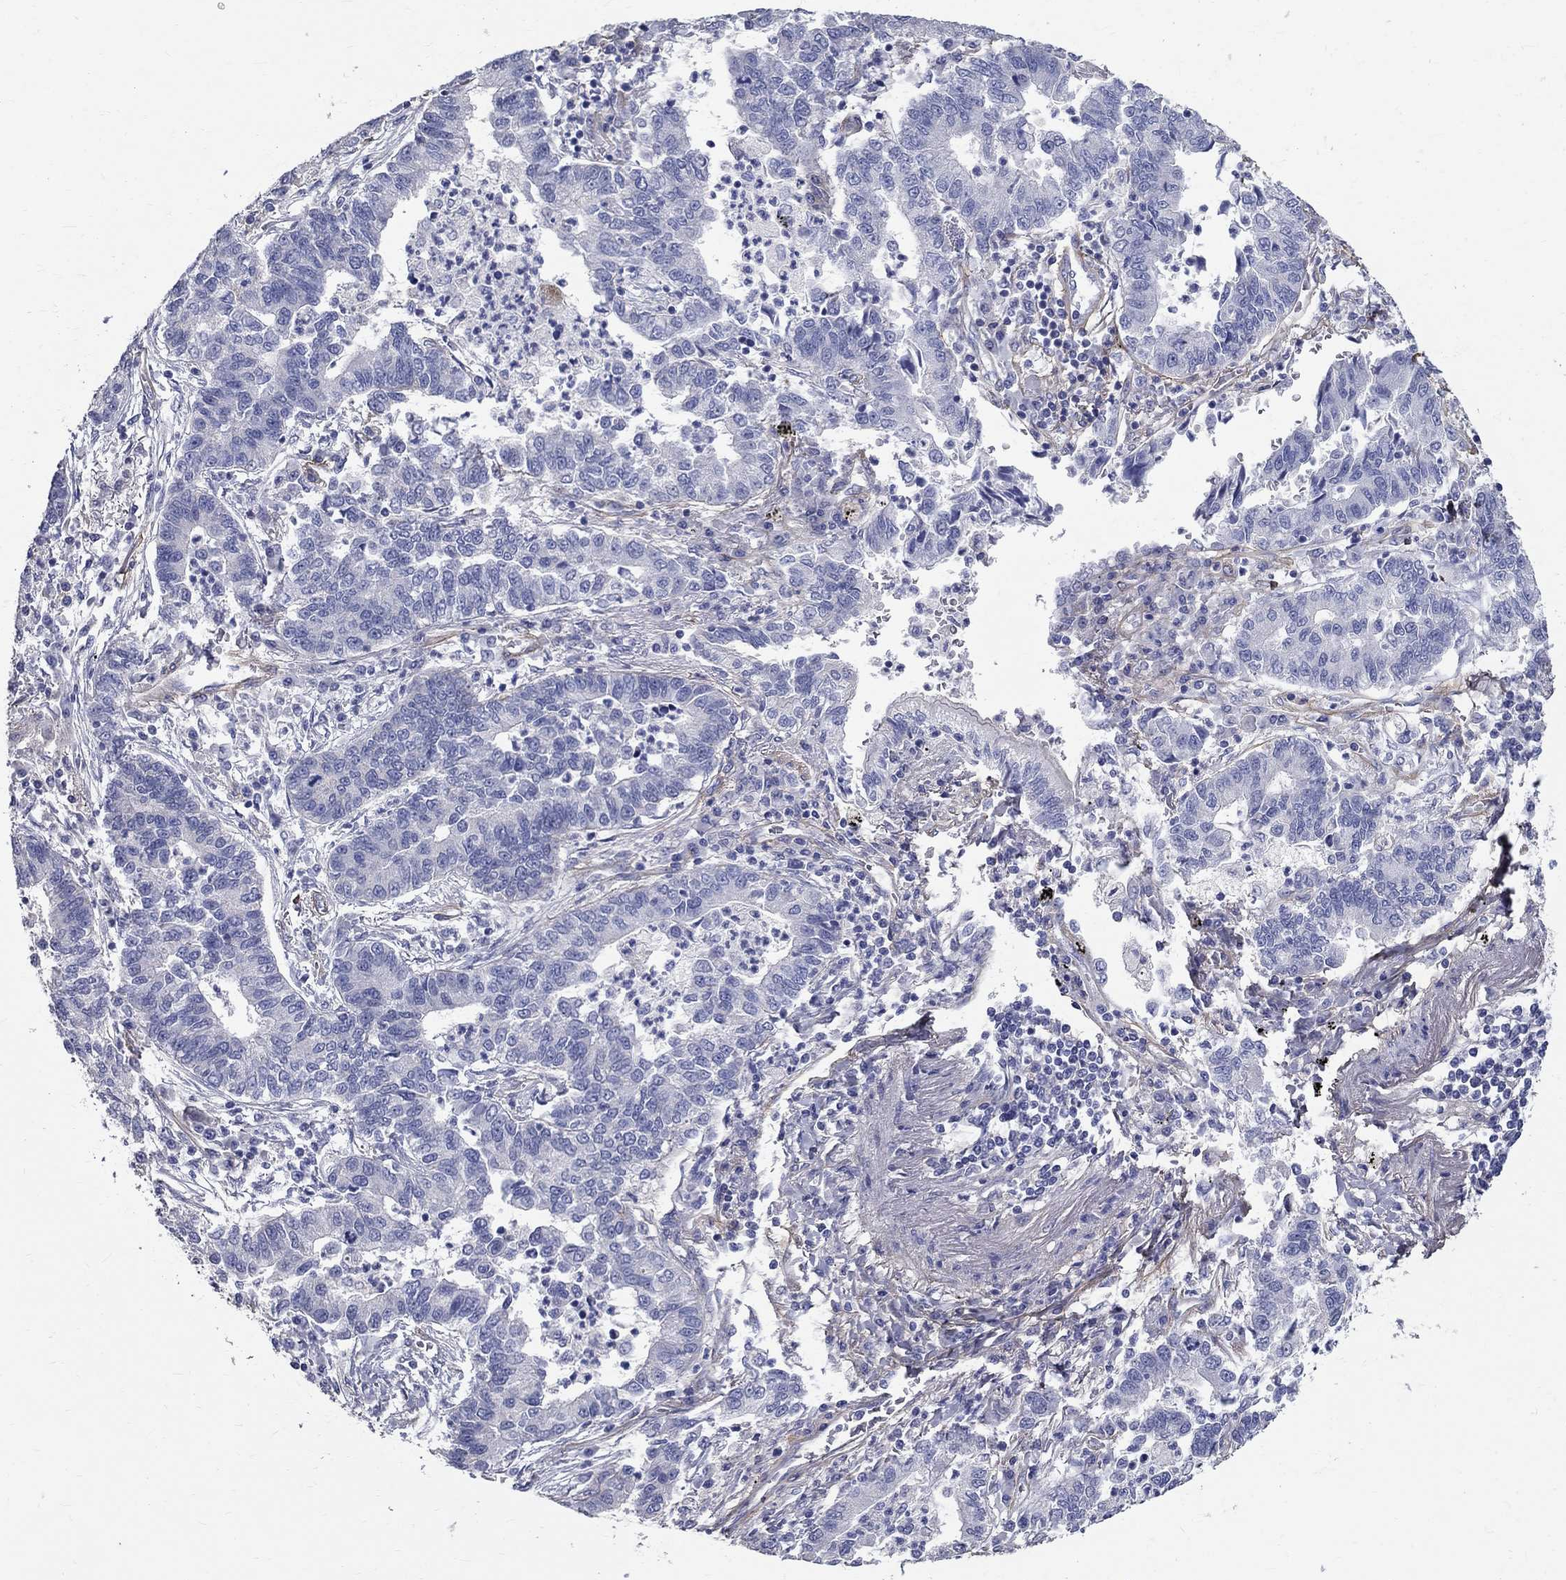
{"staining": {"intensity": "negative", "quantity": "none", "location": "none"}, "tissue": "lung cancer", "cell_type": "Tumor cells", "image_type": "cancer", "snomed": [{"axis": "morphology", "description": "Adenocarcinoma, NOS"}, {"axis": "topography", "description": "Lung"}], "caption": "This is a image of immunohistochemistry (IHC) staining of lung adenocarcinoma, which shows no positivity in tumor cells.", "gene": "ANXA10", "patient": {"sex": "female", "age": 57}}